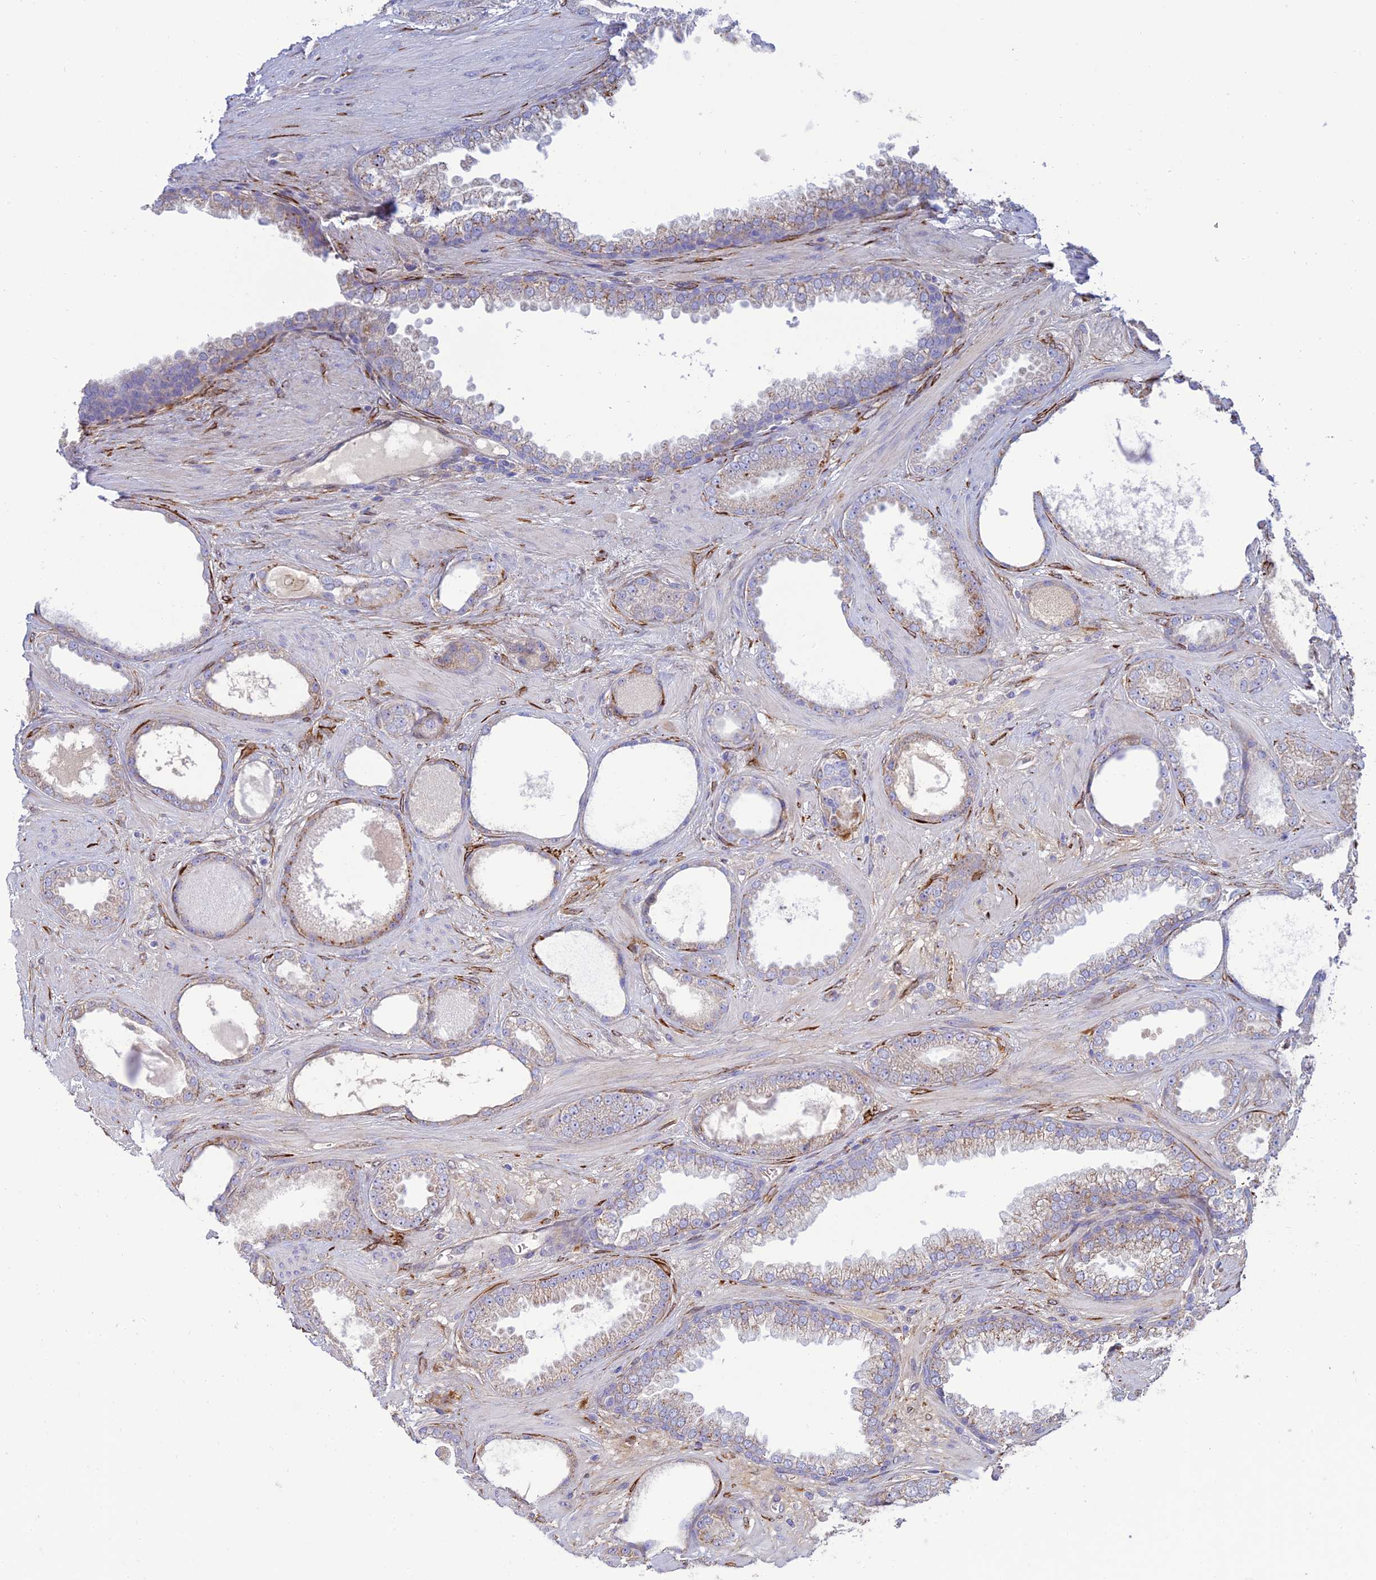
{"staining": {"intensity": "weak", "quantity": "<25%", "location": "cytoplasmic/membranous"}, "tissue": "prostate cancer", "cell_type": "Tumor cells", "image_type": "cancer", "snomed": [{"axis": "morphology", "description": "Adenocarcinoma, Low grade"}, {"axis": "topography", "description": "Prostate"}], "caption": "Immunohistochemical staining of low-grade adenocarcinoma (prostate) reveals no significant staining in tumor cells. (DAB IHC, high magnification).", "gene": "RCN3", "patient": {"sex": "male", "age": 57}}